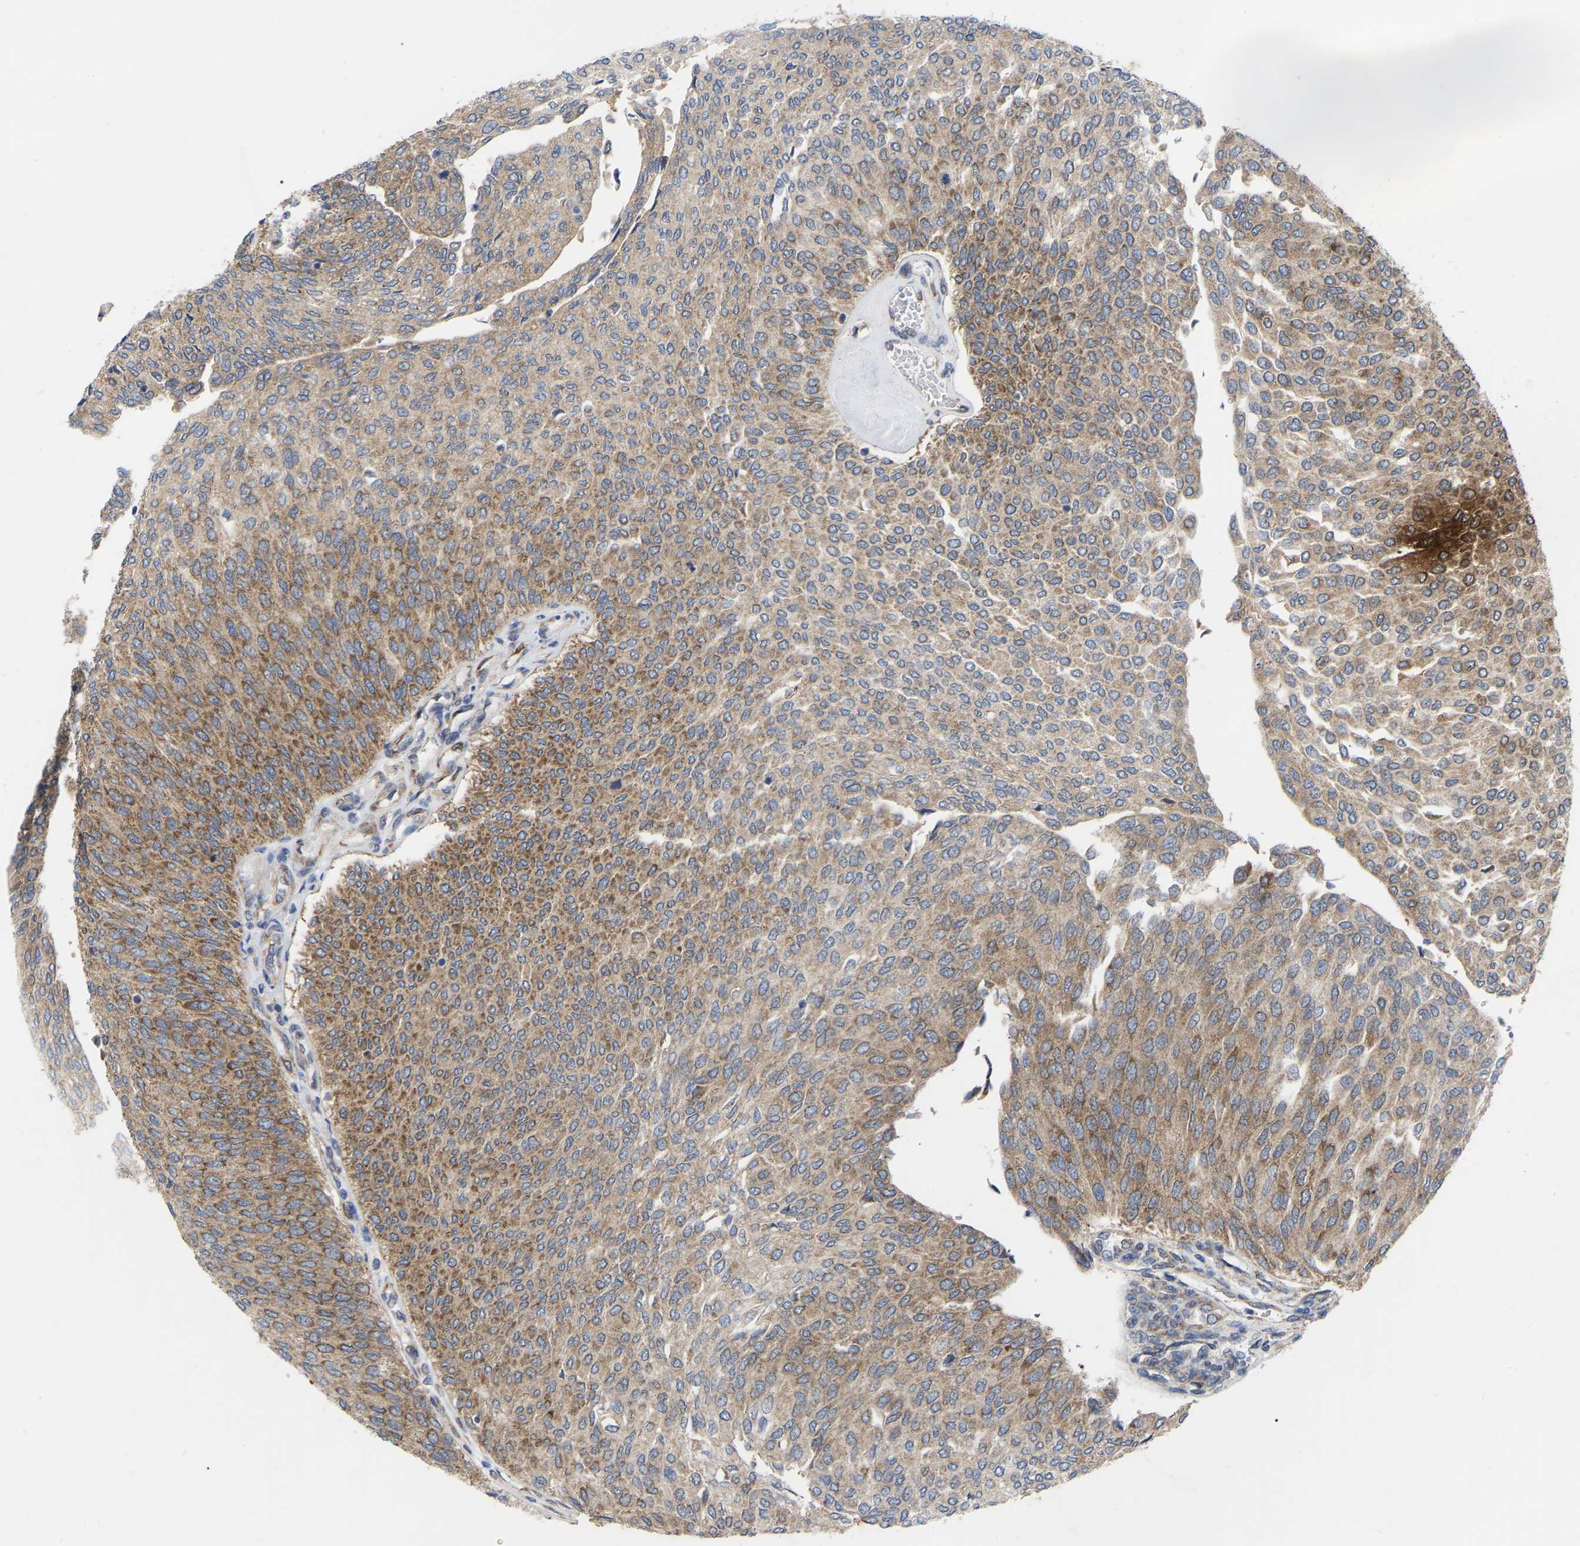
{"staining": {"intensity": "moderate", "quantity": ">75%", "location": "cytoplasmic/membranous"}, "tissue": "urothelial cancer", "cell_type": "Tumor cells", "image_type": "cancer", "snomed": [{"axis": "morphology", "description": "Urothelial carcinoma, Low grade"}, {"axis": "topography", "description": "Urinary bladder"}], "caption": "About >75% of tumor cells in urothelial cancer exhibit moderate cytoplasmic/membranous protein positivity as visualized by brown immunohistochemical staining.", "gene": "TCP1", "patient": {"sex": "female", "age": 79}}